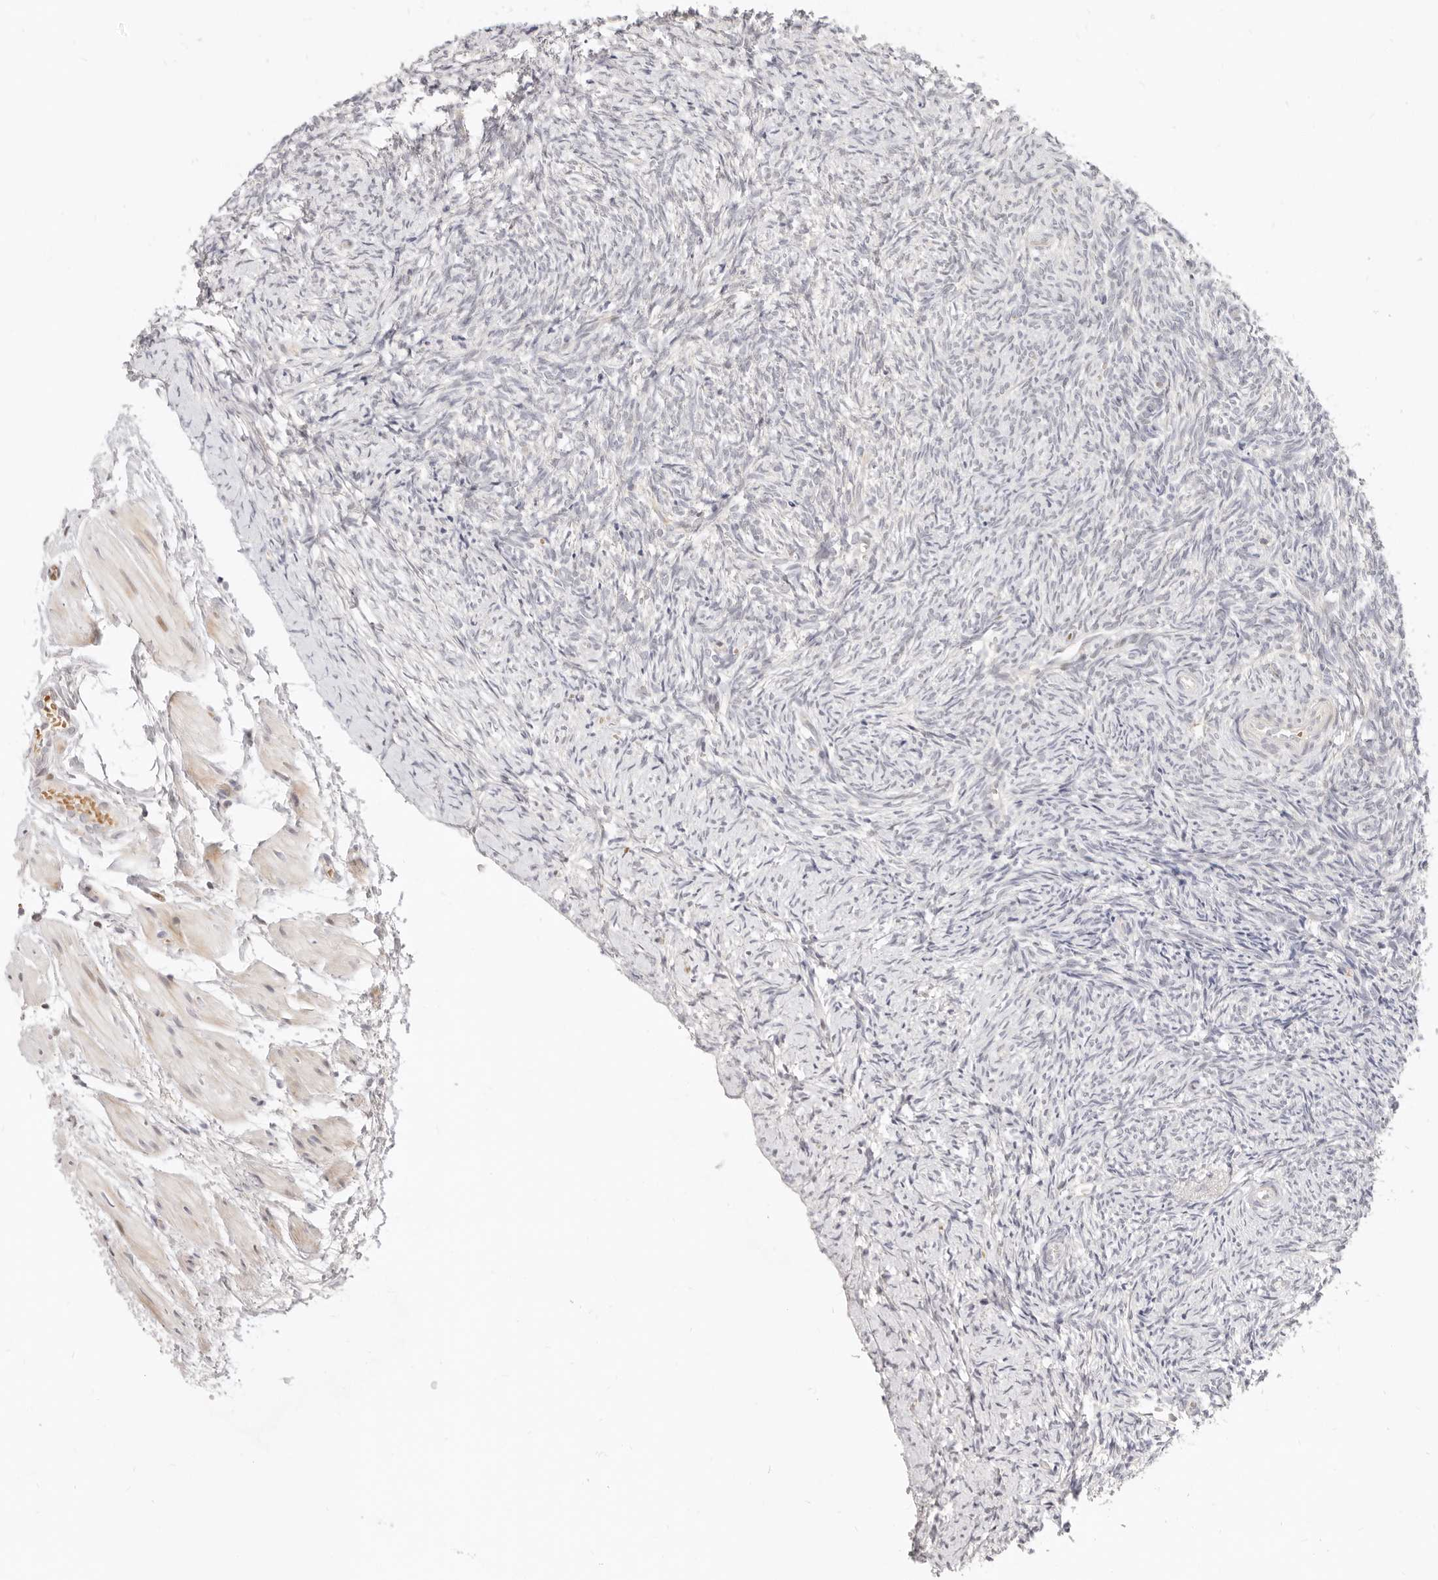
{"staining": {"intensity": "weak", "quantity": "<25%", "location": "cytoplasmic/membranous"}, "tissue": "ovary", "cell_type": "Follicle cells", "image_type": "normal", "snomed": [{"axis": "morphology", "description": "Normal tissue, NOS"}, {"axis": "topography", "description": "Ovary"}], "caption": "This is a histopathology image of immunohistochemistry staining of unremarkable ovary, which shows no expression in follicle cells. (Brightfield microscopy of DAB immunohistochemistry (IHC) at high magnification).", "gene": "LTB4R2", "patient": {"sex": "female", "age": 41}}